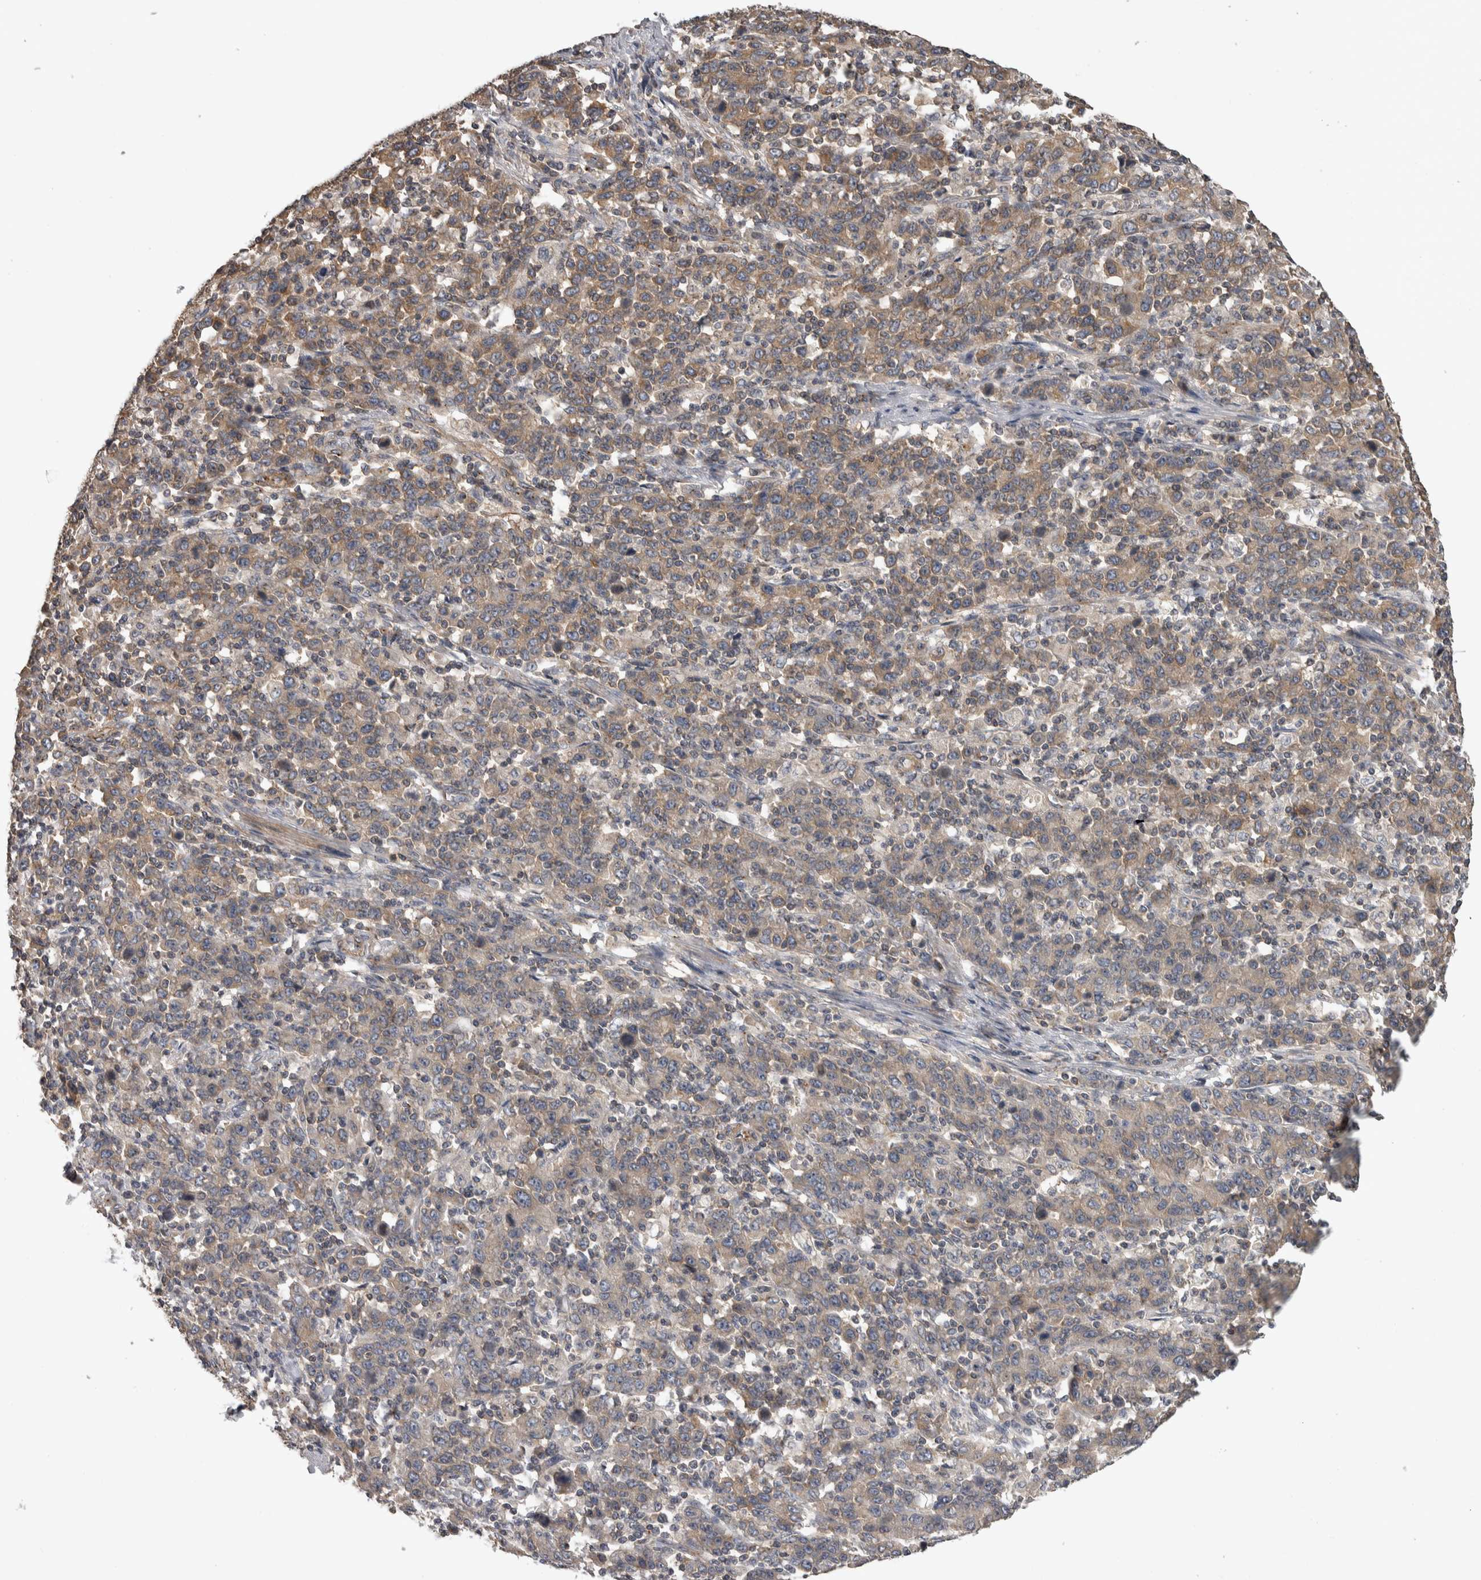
{"staining": {"intensity": "weak", "quantity": "25%-75%", "location": "cytoplasmic/membranous"}, "tissue": "stomach cancer", "cell_type": "Tumor cells", "image_type": "cancer", "snomed": [{"axis": "morphology", "description": "Adenocarcinoma, NOS"}, {"axis": "topography", "description": "Stomach, upper"}], "caption": "Immunohistochemistry image of neoplastic tissue: human adenocarcinoma (stomach) stained using immunohistochemistry displays low levels of weak protein expression localized specifically in the cytoplasmic/membranous of tumor cells, appearing as a cytoplasmic/membranous brown color.", "gene": "IFRD1", "patient": {"sex": "male", "age": 69}}